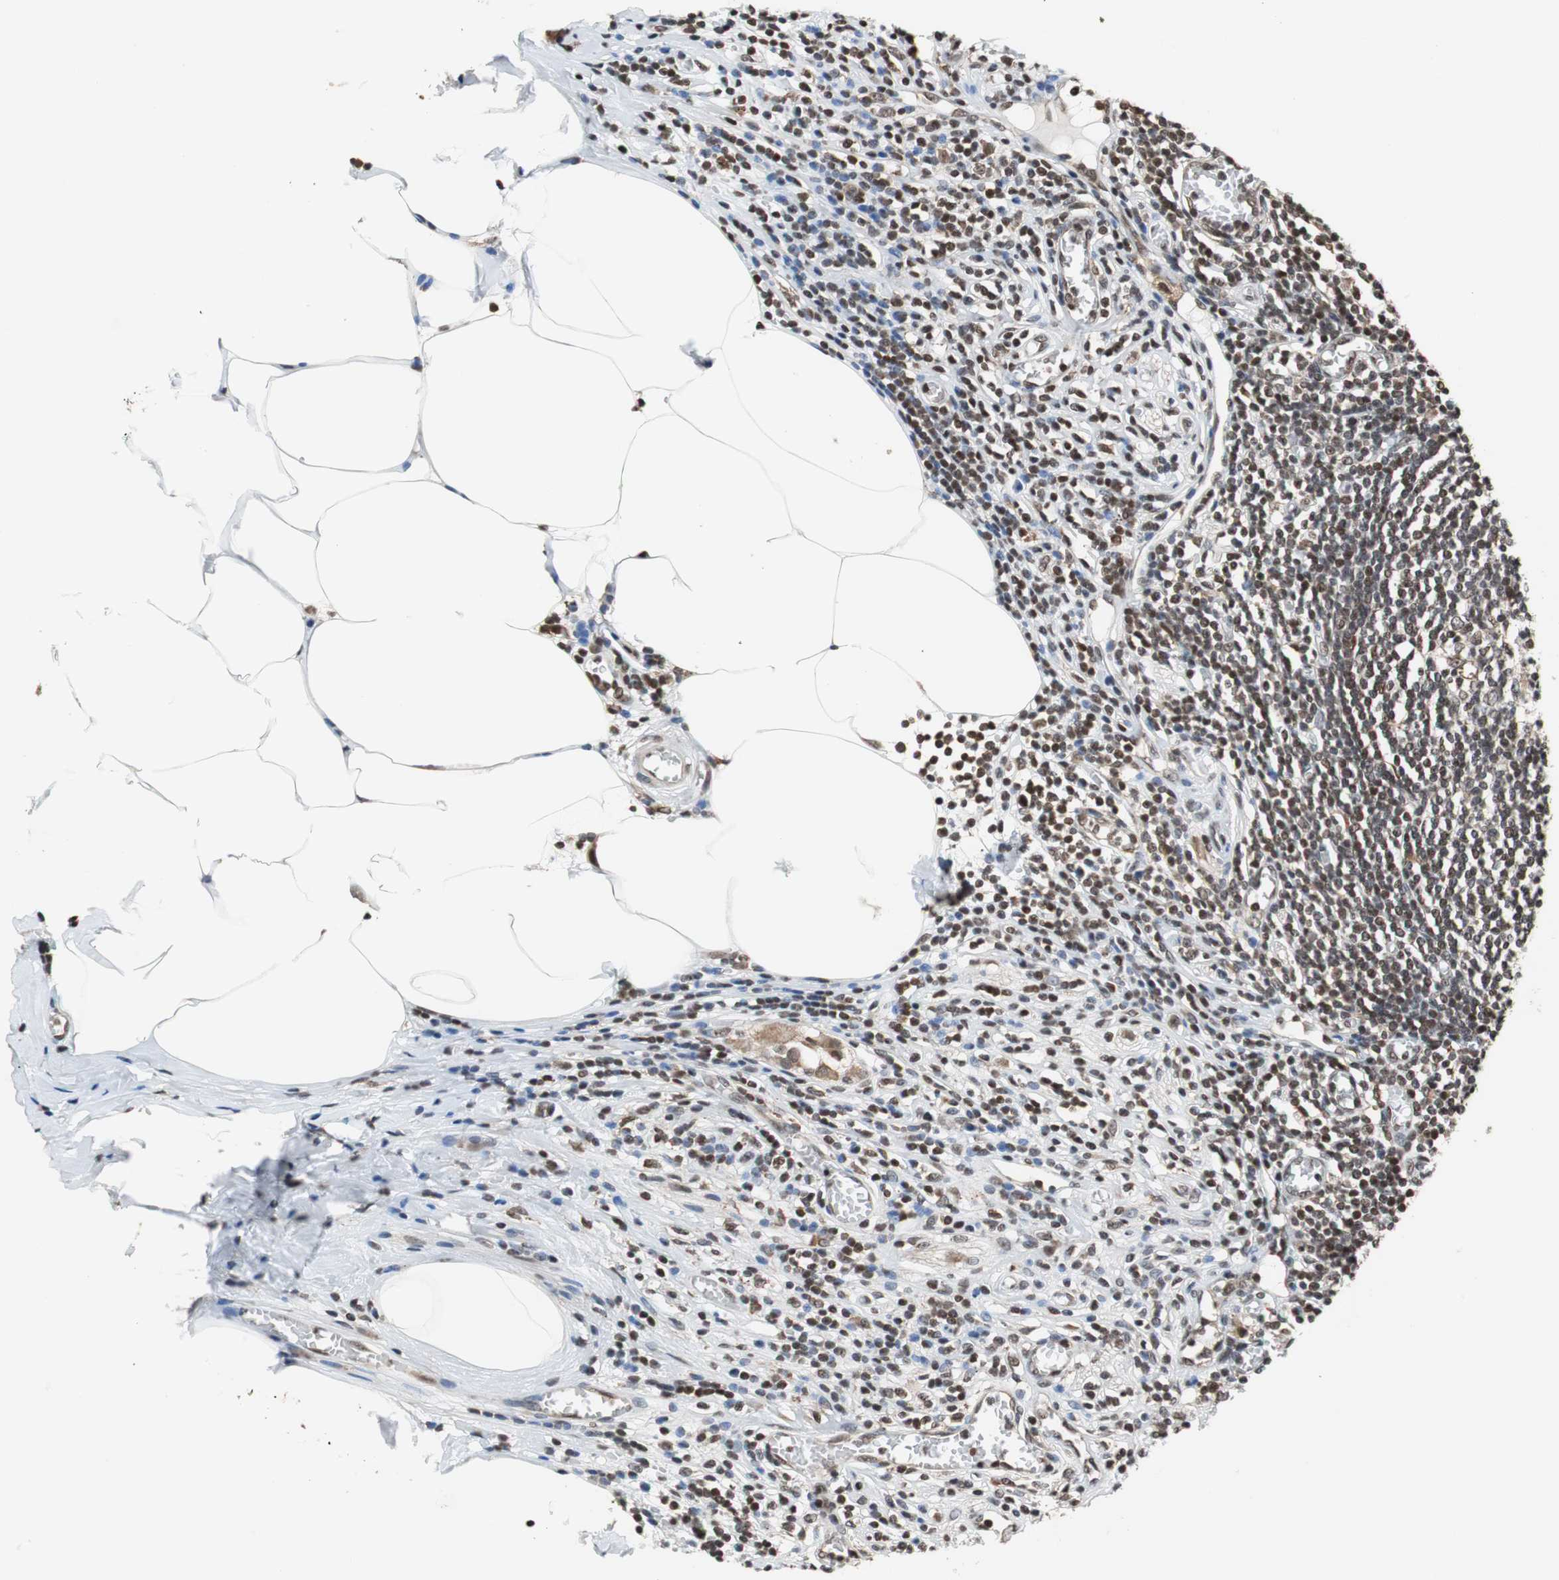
{"staining": {"intensity": "weak", "quantity": ">75%", "location": "nuclear"}, "tissue": "appendix", "cell_type": "Glandular cells", "image_type": "normal", "snomed": [{"axis": "morphology", "description": "Normal tissue, NOS"}, {"axis": "morphology", "description": "Inflammation, NOS"}, {"axis": "topography", "description": "Appendix"}], "caption": "A photomicrograph showing weak nuclear expression in about >75% of glandular cells in normal appendix, as visualized by brown immunohistochemical staining.", "gene": "REST", "patient": {"sex": "male", "age": 46}}